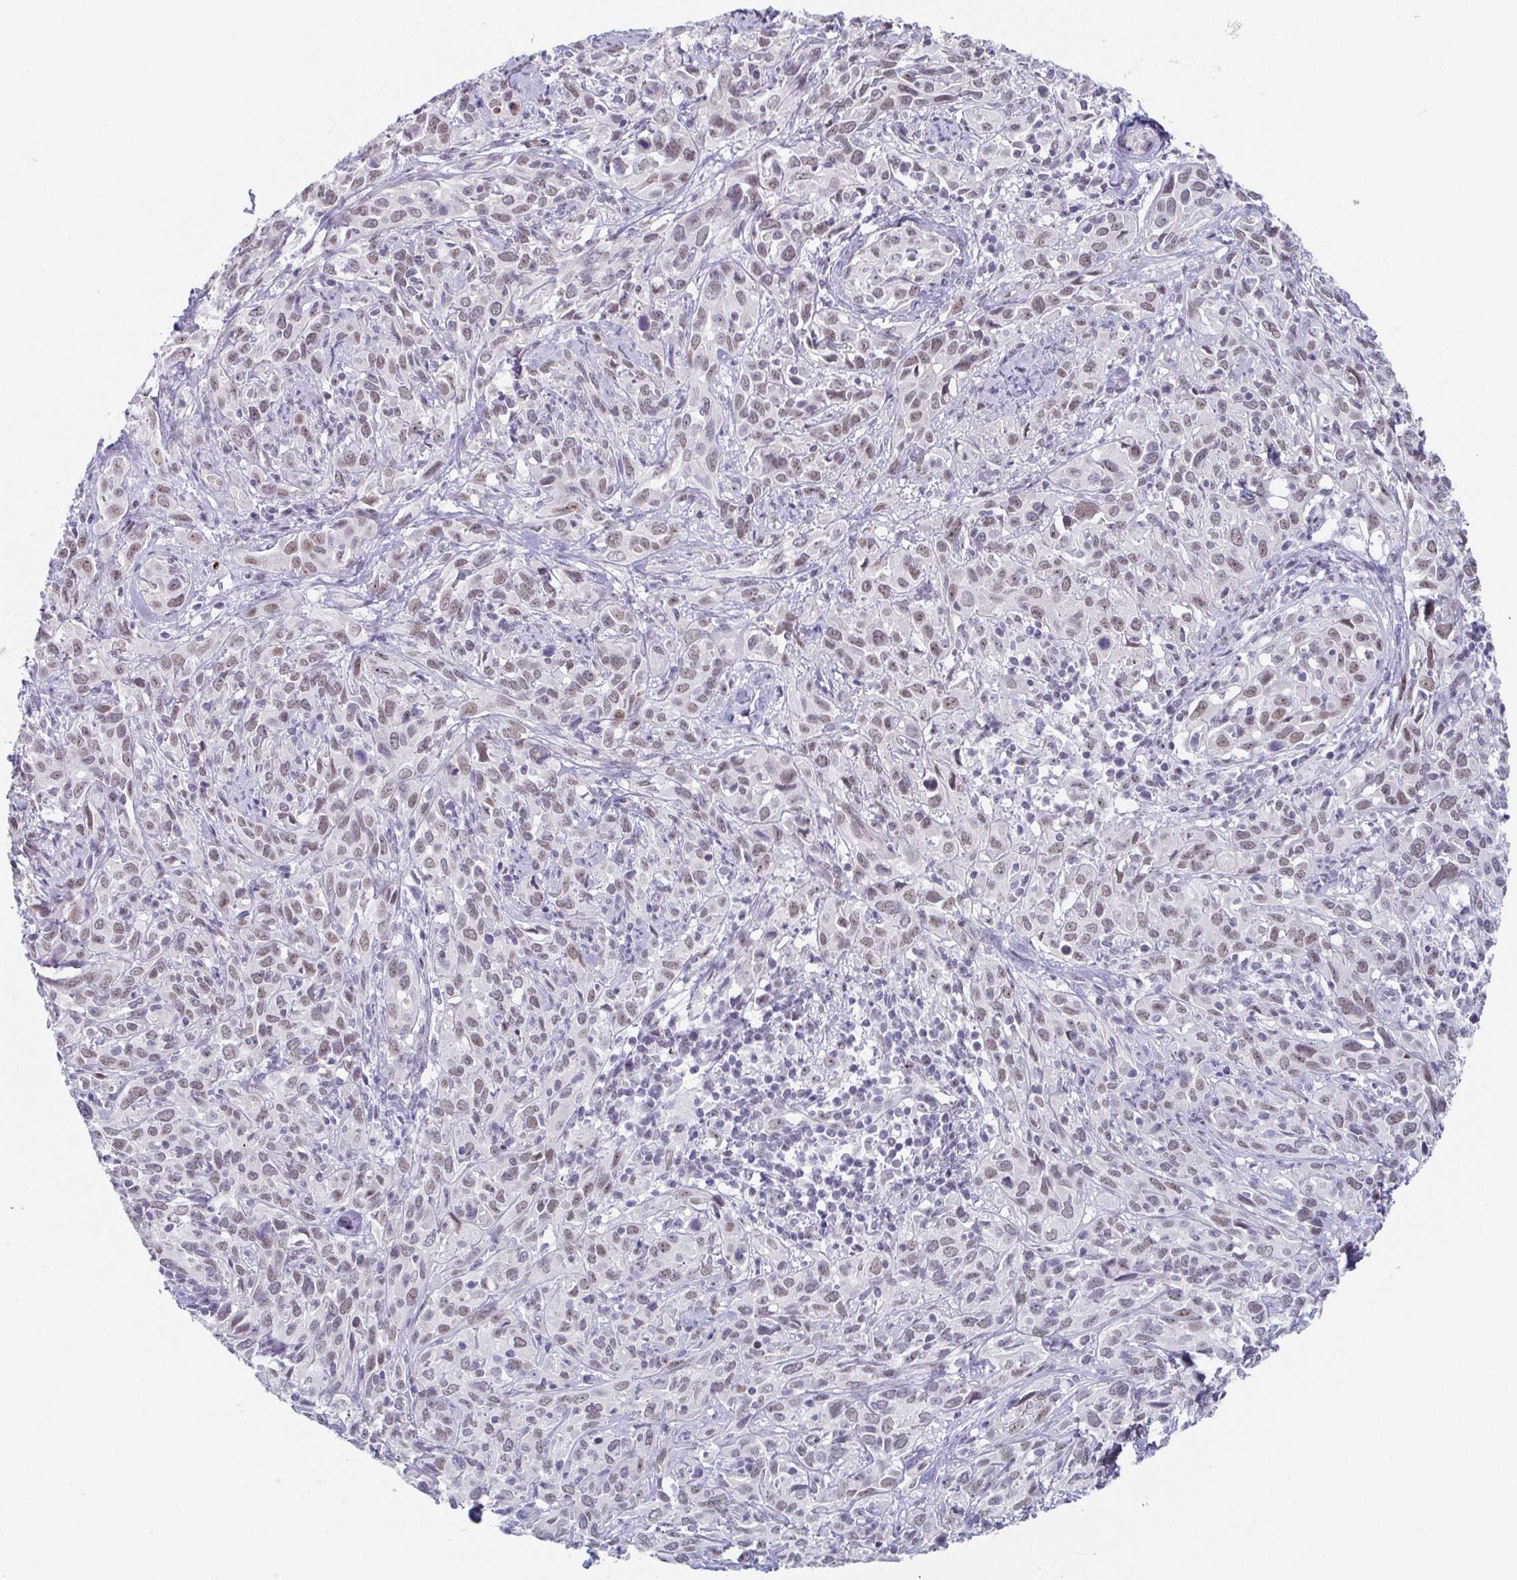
{"staining": {"intensity": "weak", "quantity": "25%-75%", "location": "nuclear"}, "tissue": "cervical cancer", "cell_type": "Tumor cells", "image_type": "cancer", "snomed": [{"axis": "morphology", "description": "Normal tissue, NOS"}, {"axis": "morphology", "description": "Squamous cell carcinoma, NOS"}, {"axis": "topography", "description": "Cervix"}], "caption": "DAB immunohistochemical staining of cervical squamous cell carcinoma demonstrates weak nuclear protein staining in approximately 25%-75% of tumor cells.", "gene": "EXOSC7", "patient": {"sex": "female", "age": 51}}